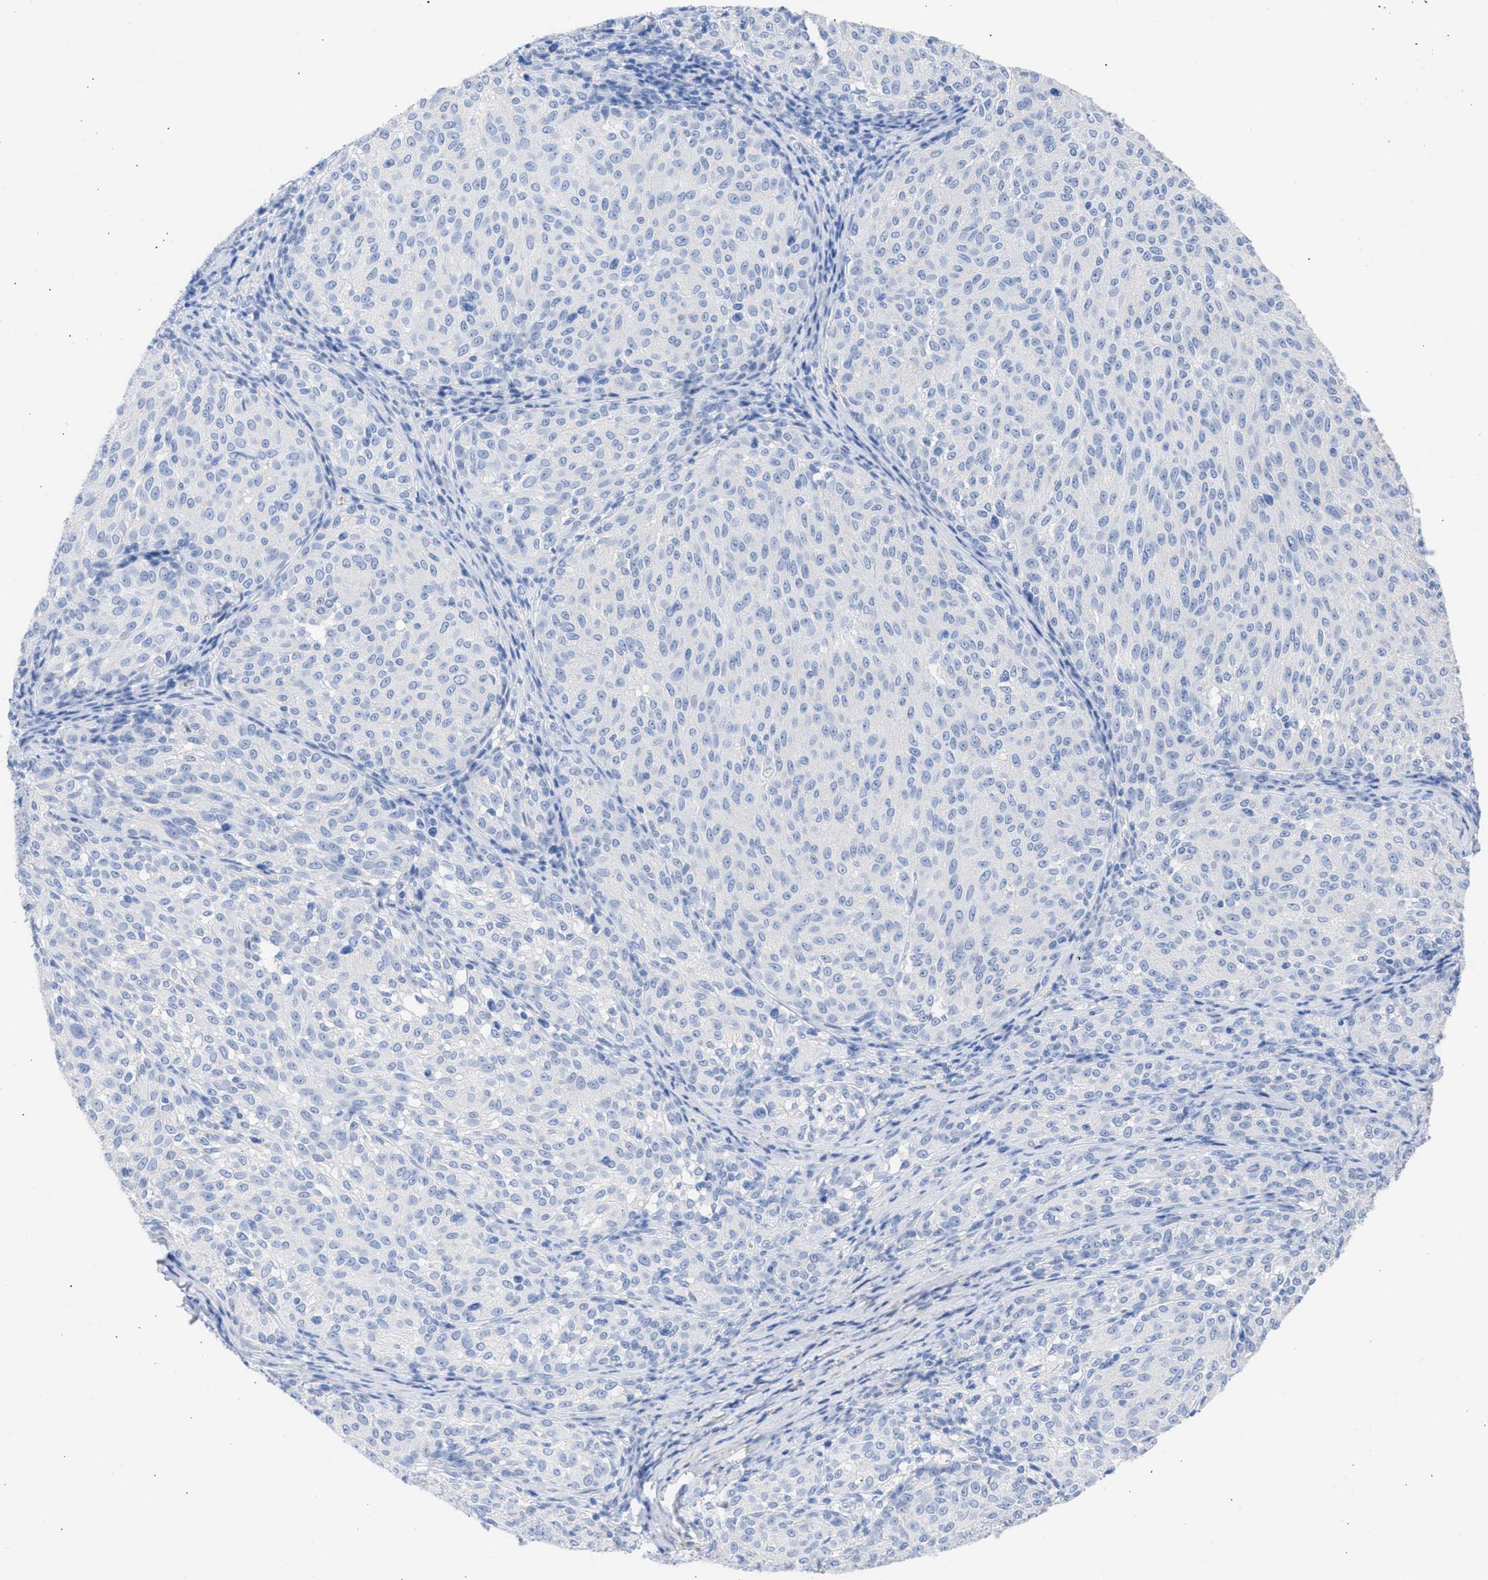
{"staining": {"intensity": "negative", "quantity": "none", "location": "none"}, "tissue": "melanoma", "cell_type": "Tumor cells", "image_type": "cancer", "snomed": [{"axis": "morphology", "description": "Malignant melanoma, NOS"}, {"axis": "topography", "description": "Skin"}], "caption": "A high-resolution histopathology image shows IHC staining of malignant melanoma, which shows no significant staining in tumor cells.", "gene": "RSPH1", "patient": {"sex": "female", "age": 72}}